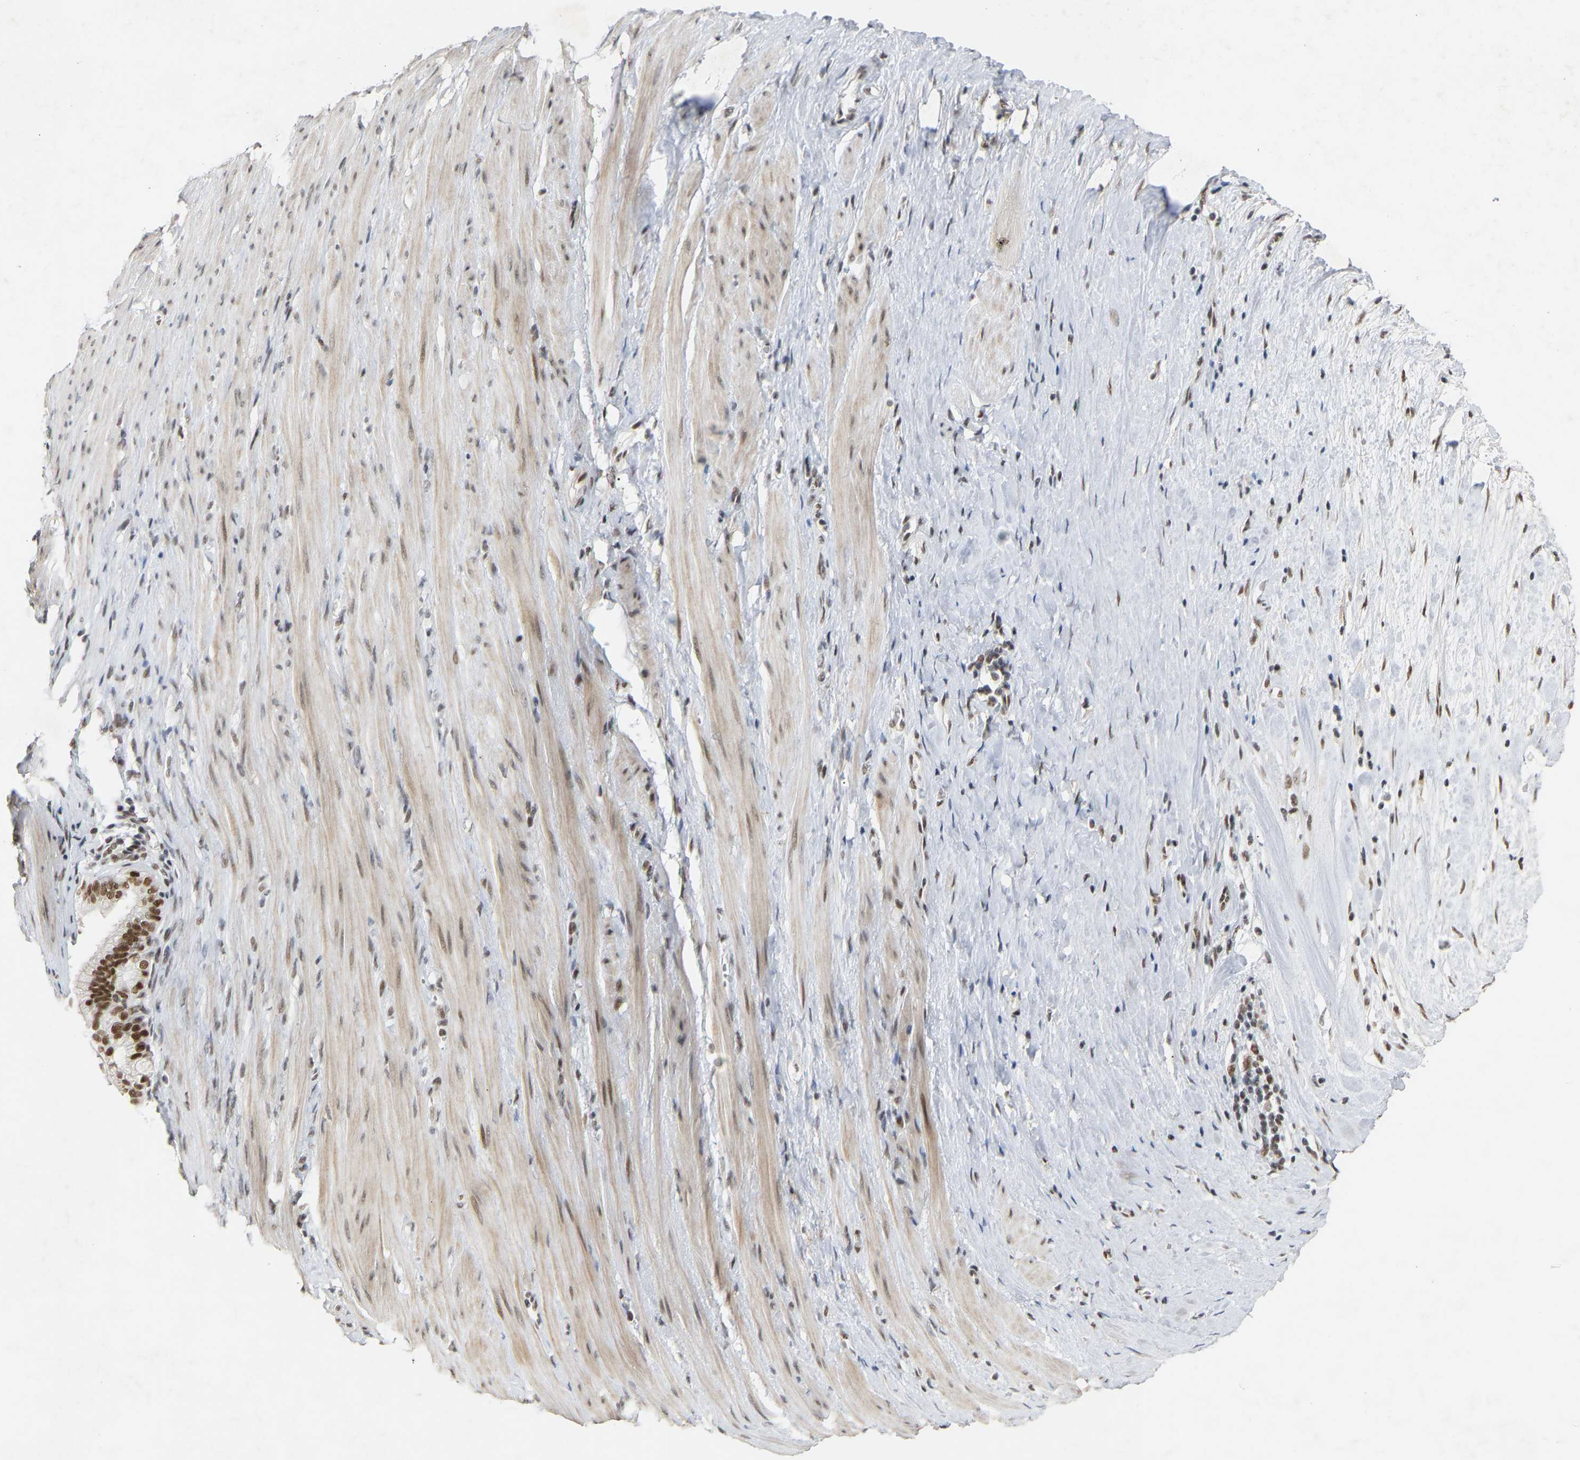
{"staining": {"intensity": "strong", "quantity": ">75%", "location": "nuclear"}, "tissue": "pancreatic cancer", "cell_type": "Tumor cells", "image_type": "cancer", "snomed": [{"axis": "morphology", "description": "Adenocarcinoma, NOS"}, {"axis": "topography", "description": "Pancreas"}], "caption": "Pancreatic cancer (adenocarcinoma) stained with a protein marker demonstrates strong staining in tumor cells.", "gene": "NELFB", "patient": {"sex": "male", "age": 69}}